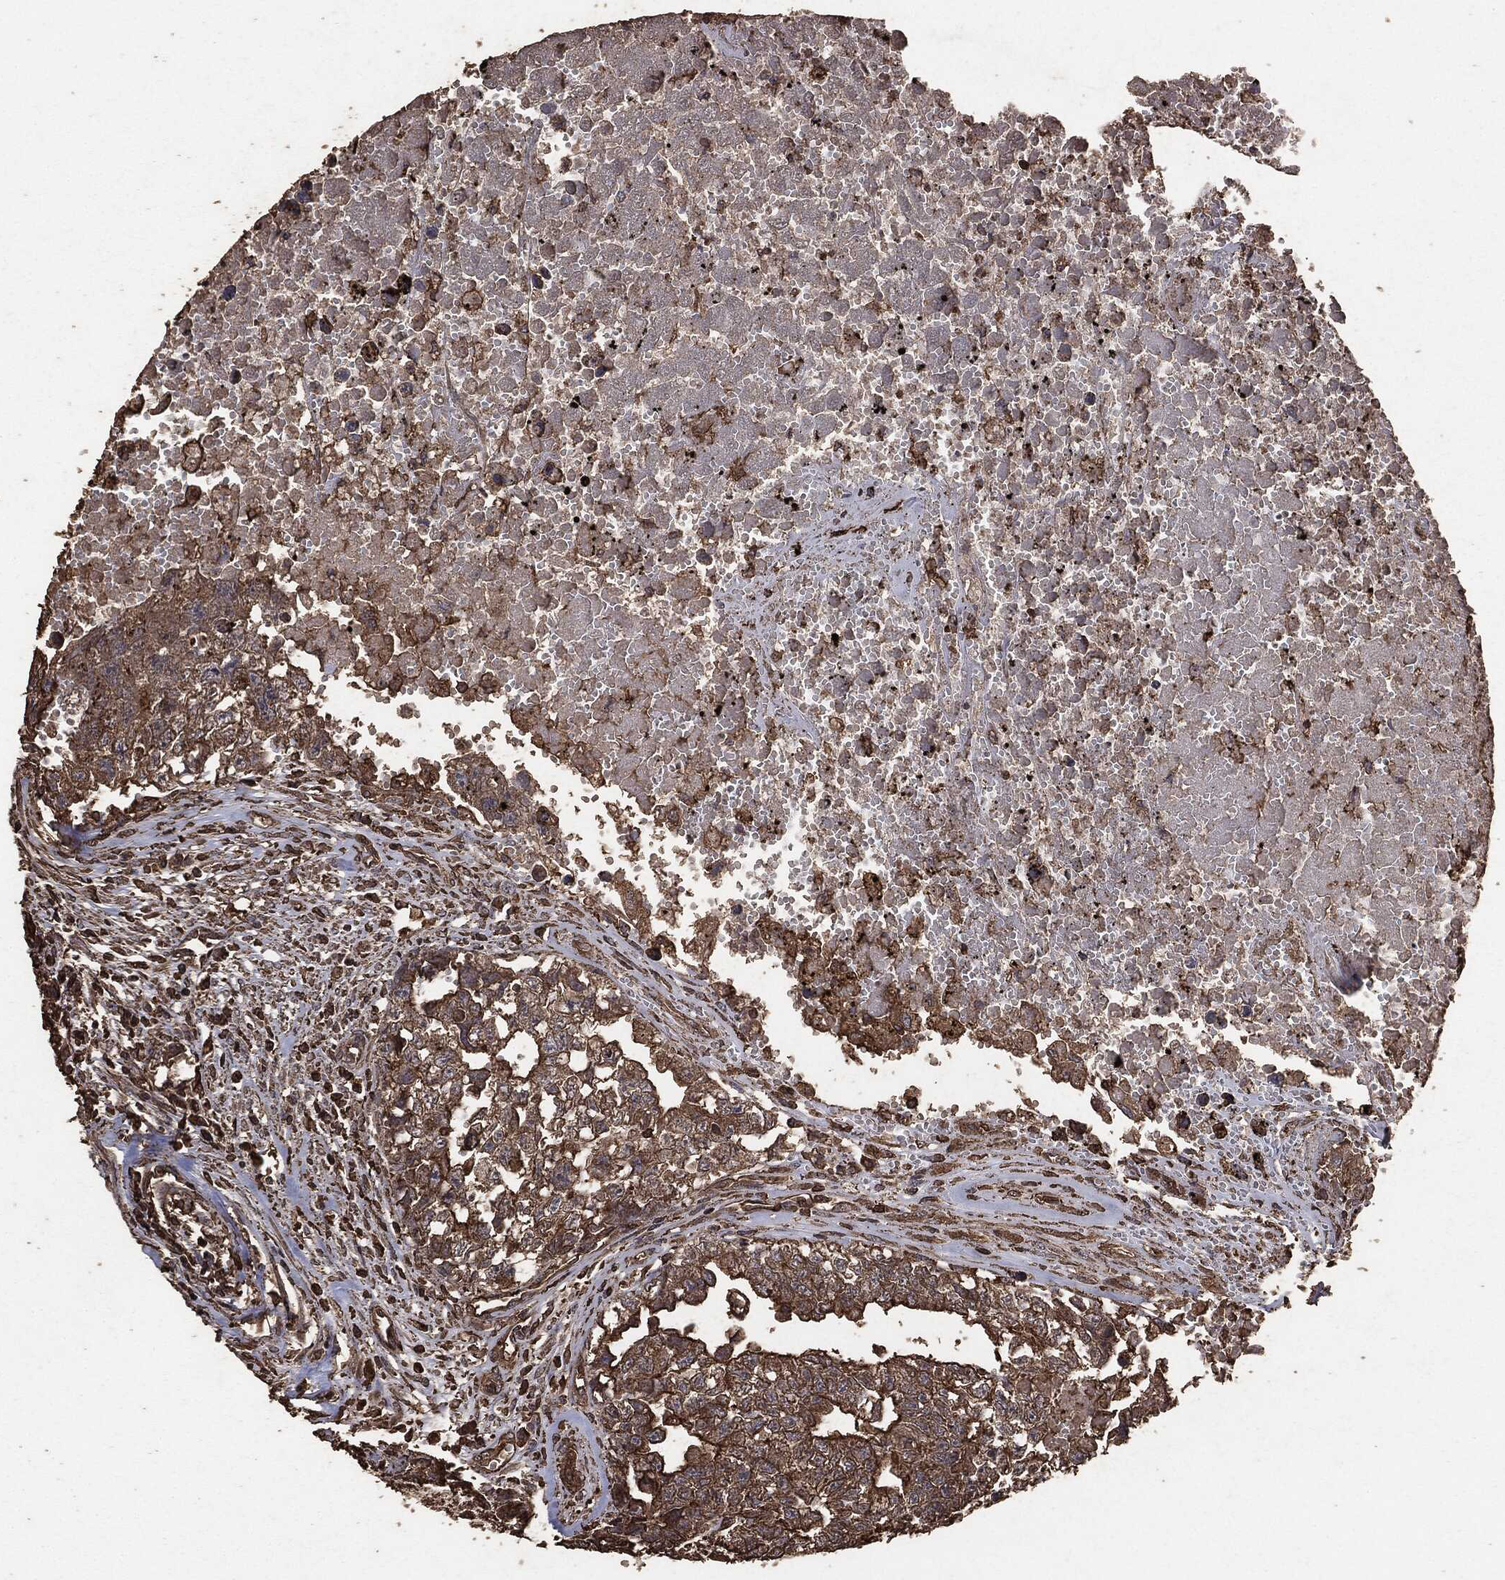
{"staining": {"intensity": "moderate", "quantity": ">75%", "location": "cytoplasmic/membranous"}, "tissue": "testis cancer", "cell_type": "Tumor cells", "image_type": "cancer", "snomed": [{"axis": "morphology", "description": "Seminoma, NOS"}, {"axis": "morphology", "description": "Carcinoma, Embryonal, NOS"}, {"axis": "topography", "description": "Testis"}], "caption": "Immunohistochemical staining of human embryonal carcinoma (testis) exhibits moderate cytoplasmic/membranous protein staining in approximately >75% of tumor cells. The staining was performed using DAB (3,3'-diaminobenzidine) to visualize the protein expression in brown, while the nuclei were stained in blue with hematoxylin (Magnification: 20x).", "gene": "MTOR", "patient": {"sex": "male", "age": 22}}